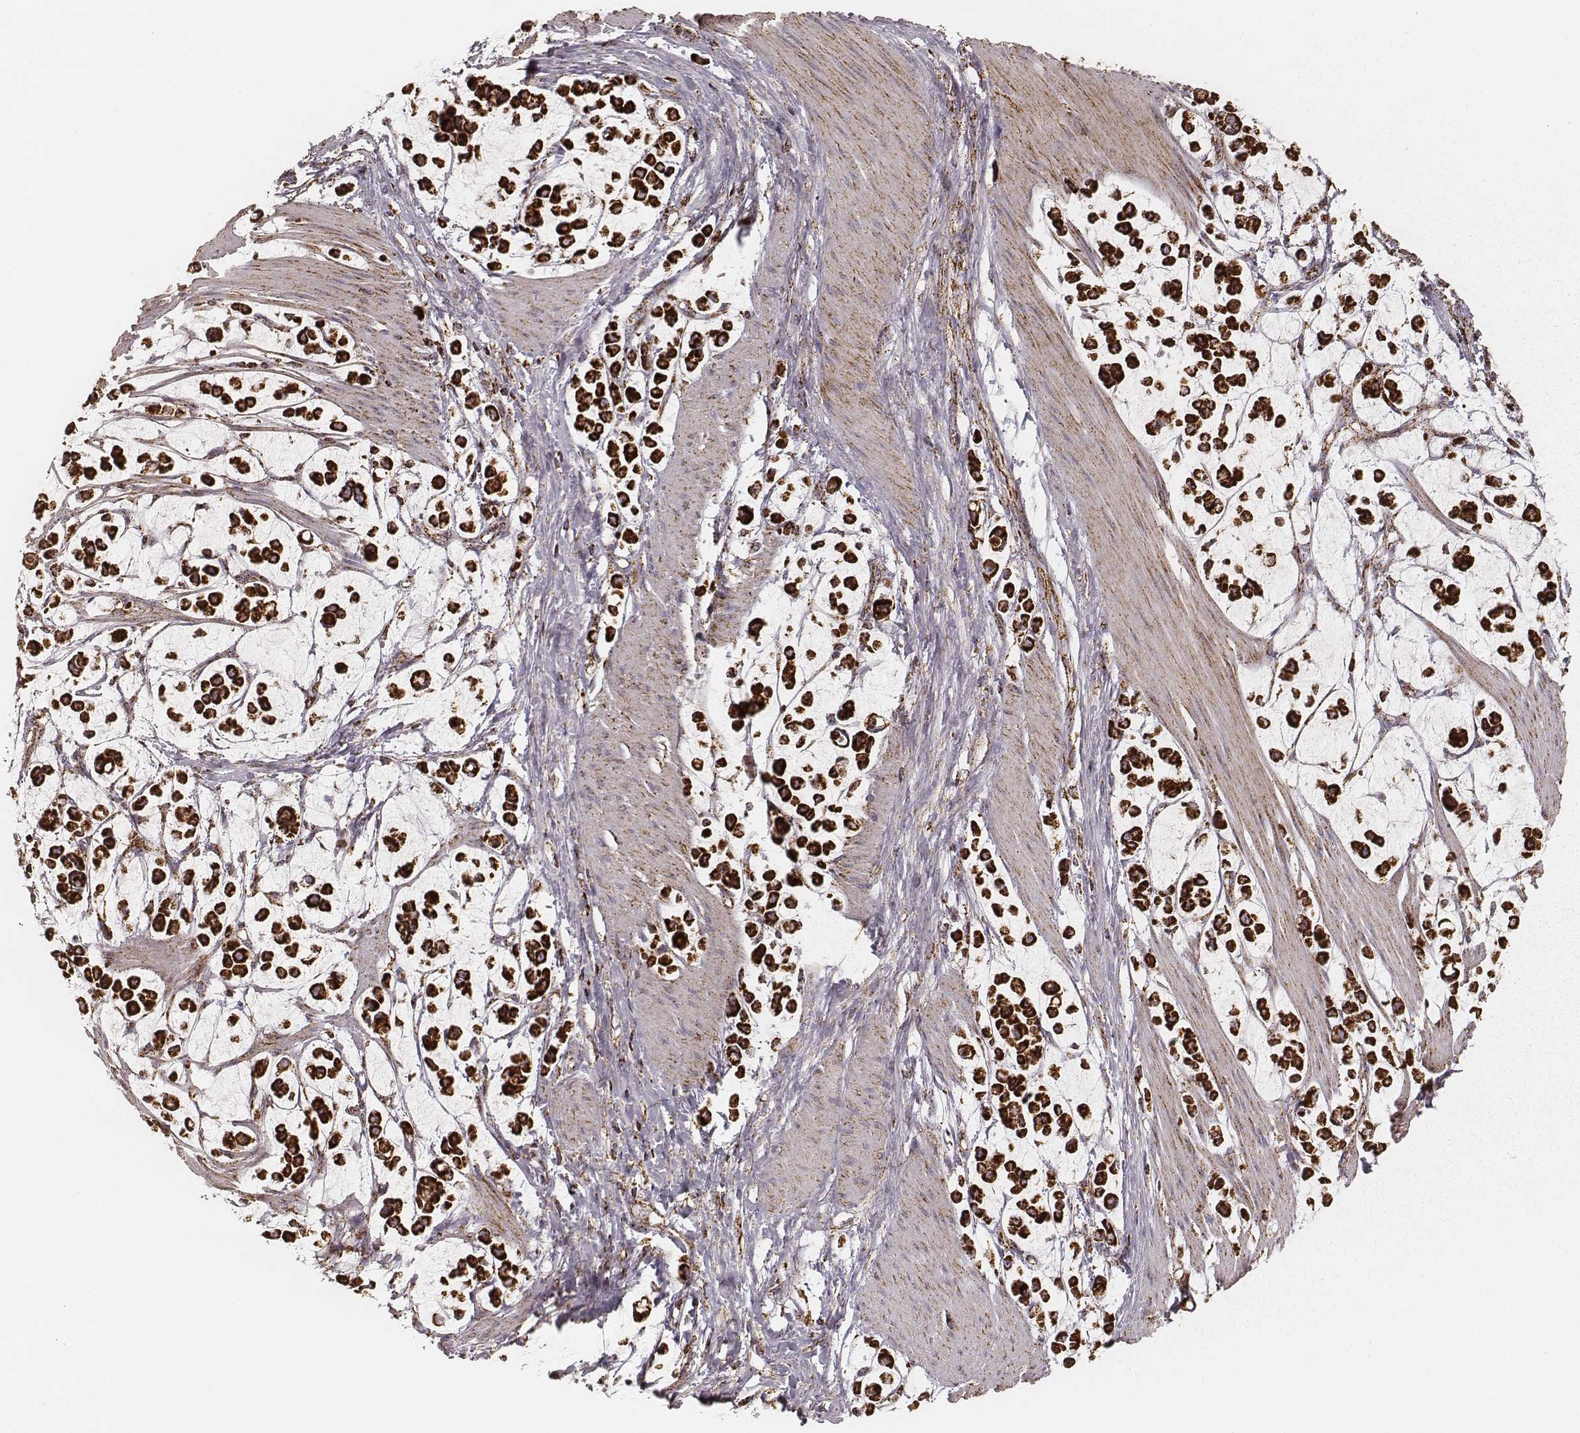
{"staining": {"intensity": "strong", "quantity": ">75%", "location": "cytoplasmic/membranous"}, "tissue": "stomach cancer", "cell_type": "Tumor cells", "image_type": "cancer", "snomed": [{"axis": "morphology", "description": "Adenocarcinoma, NOS"}, {"axis": "topography", "description": "Stomach"}], "caption": "Immunohistochemical staining of stomach adenocarcinoma reveals high levels of strong cytoplasmic/membranous positivity in approximately >75% of tumor cells.", "gene": "CS", "patient": {"sex": "male", "age": 82}}